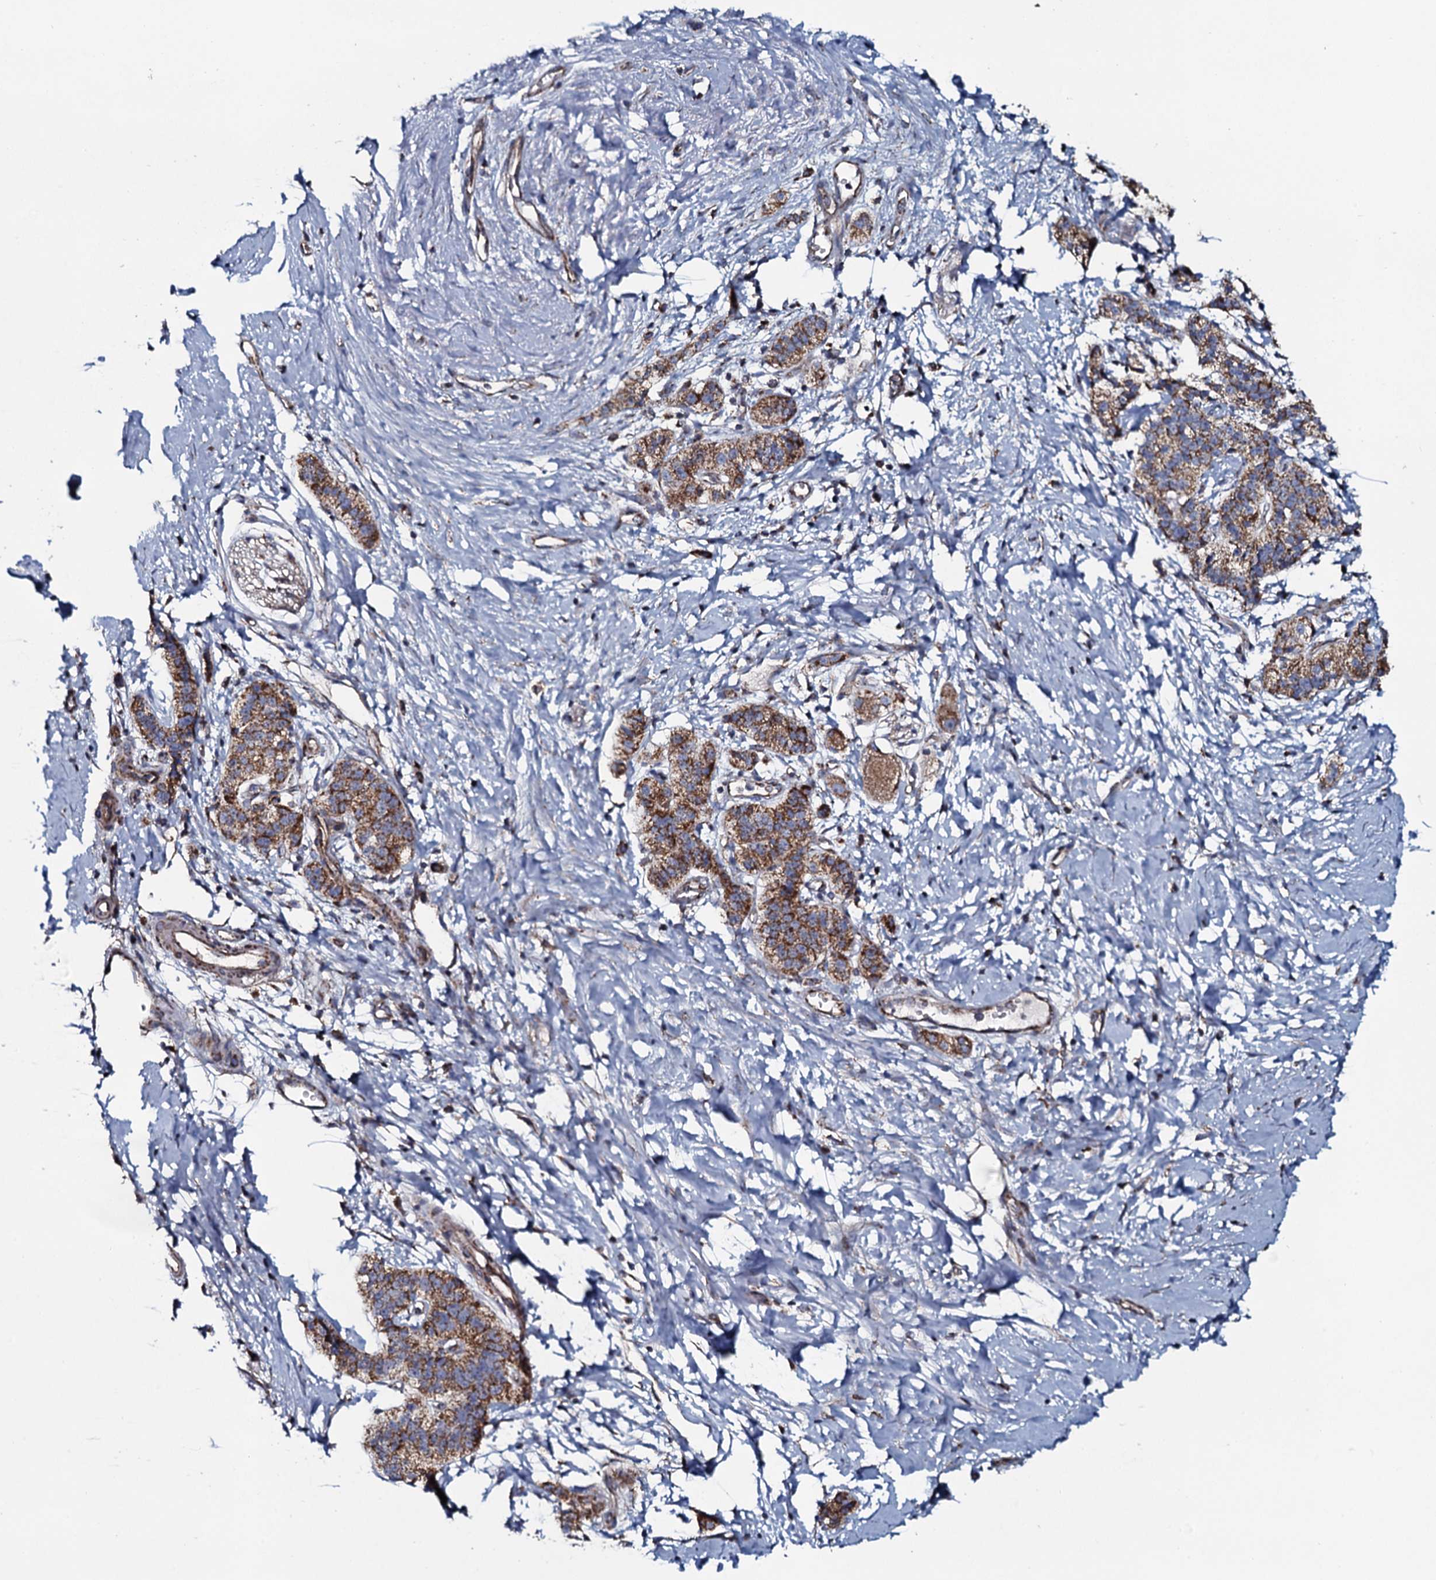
{"staining": {"intensity": "moderate", "quantity": ">75%", "location": "cytoplasmic/membranous"}, "tissue": "pancreatic cancer", "cell_type": "Tumor cells", "image_type": "cancer", "snomed": [{"axis": "morphology", "description": "Adenocarcinoma, NOS"}, {"axis": "topography", "description": "Pancreas"}], "caption": "Tumor cells show medium levels of moderate cytoplasmic/membranous staining in approximately >75% of cells in pancreatic adenocarcinoma. (DAB IHC, brown staining for protein, blue staining for nuclei).", "gene": "EVC2", "patient": {"sex": "male", "age": 50}}